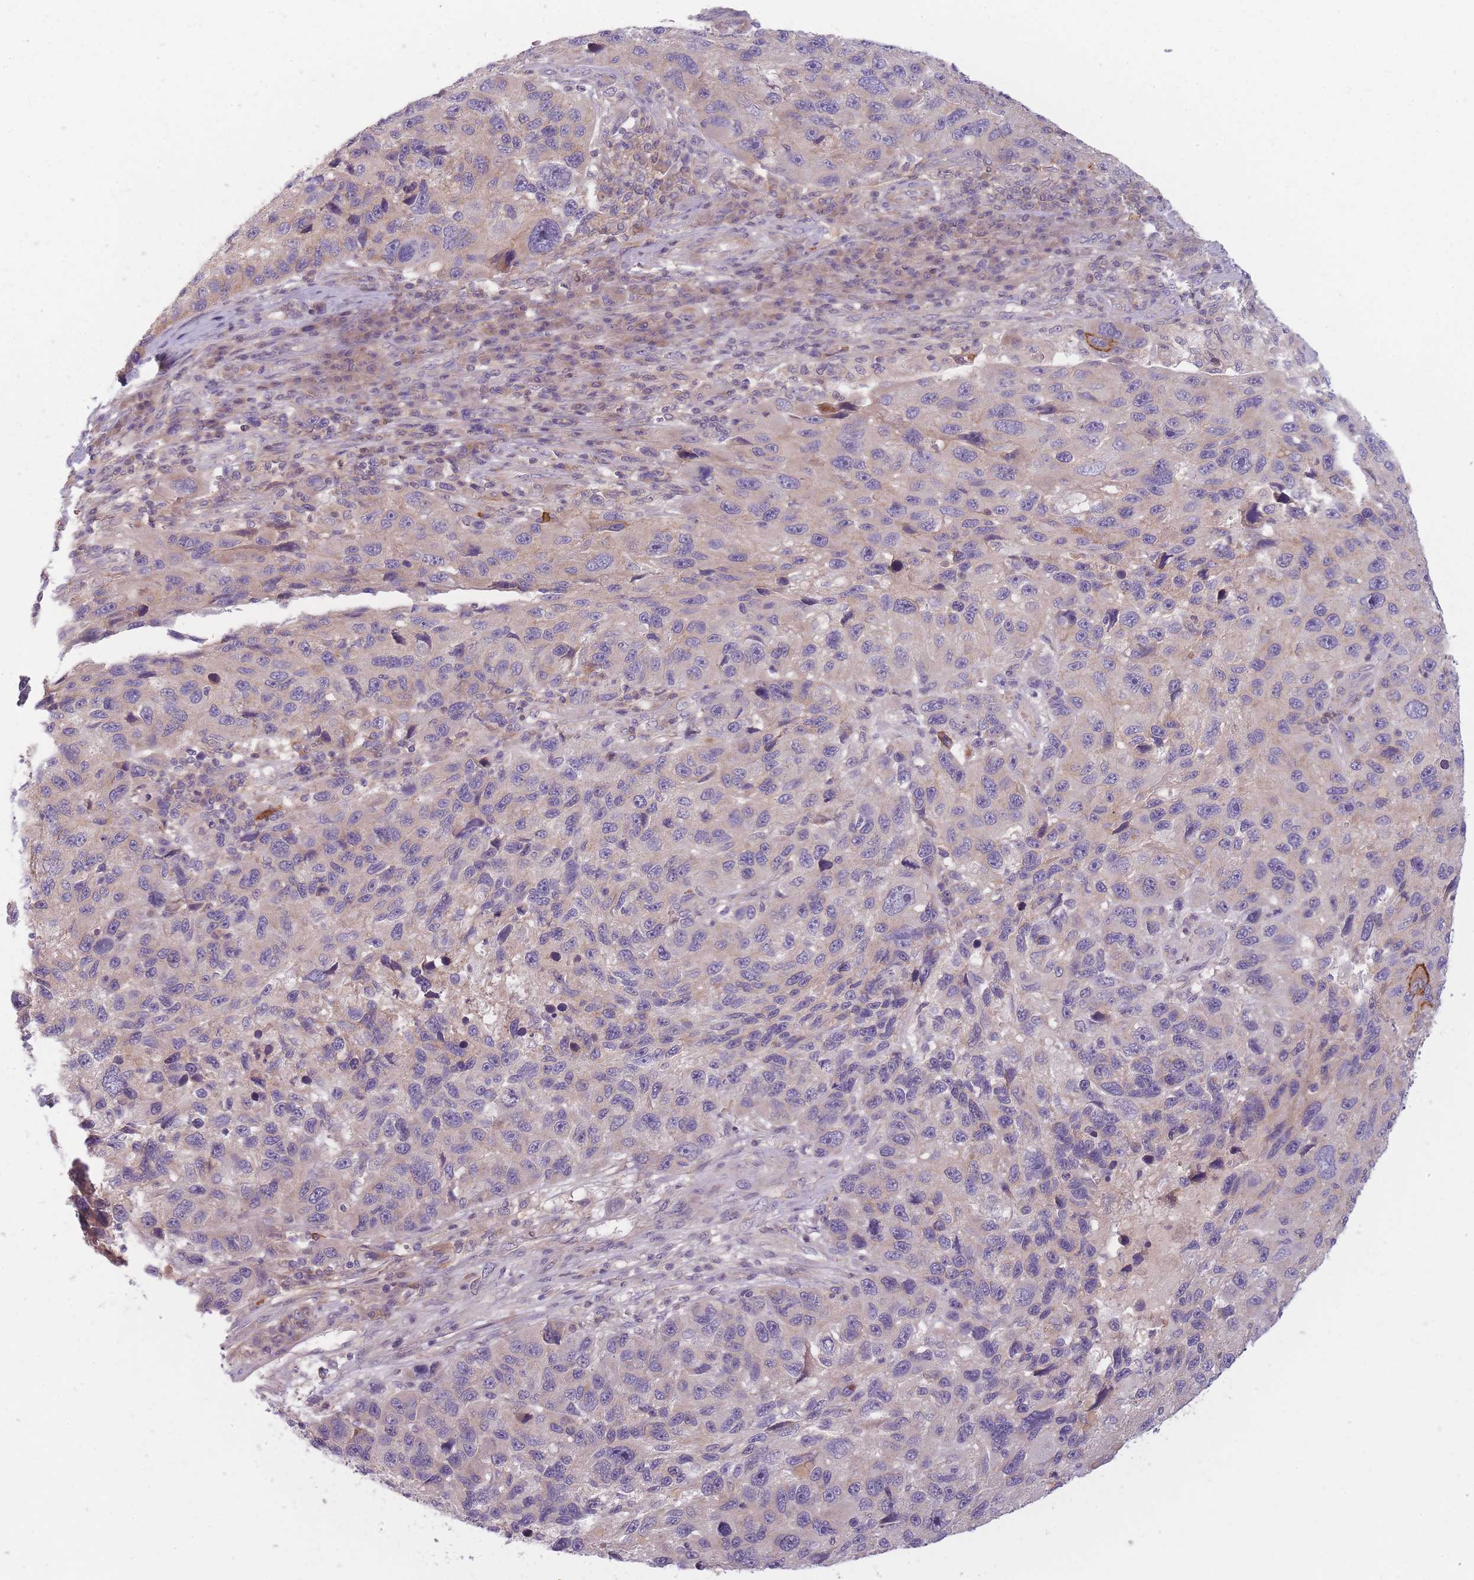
{"staining": {"intensity": "weak", "quantity": "<25%", "location": "cytoplasmic/membranous"}, "tissue": "melanoma", "cell_type": "Tumor cells", "image_type": "cancer", "snomed": [{"axis": "morphology", "description": "Malignant melanoma, NOS"}, {"axis": "topography", "description": "Skin"}], "caption": "High power microscopy photomicrograph of an IHC histopathology image of malignant melanoma, revealing no significant staining in tumor cells. (DAB immunohistochemistry (IHC), high magnification).", "gene": "NT5DC2", "patient": {"sex": "male", "age": 53}}